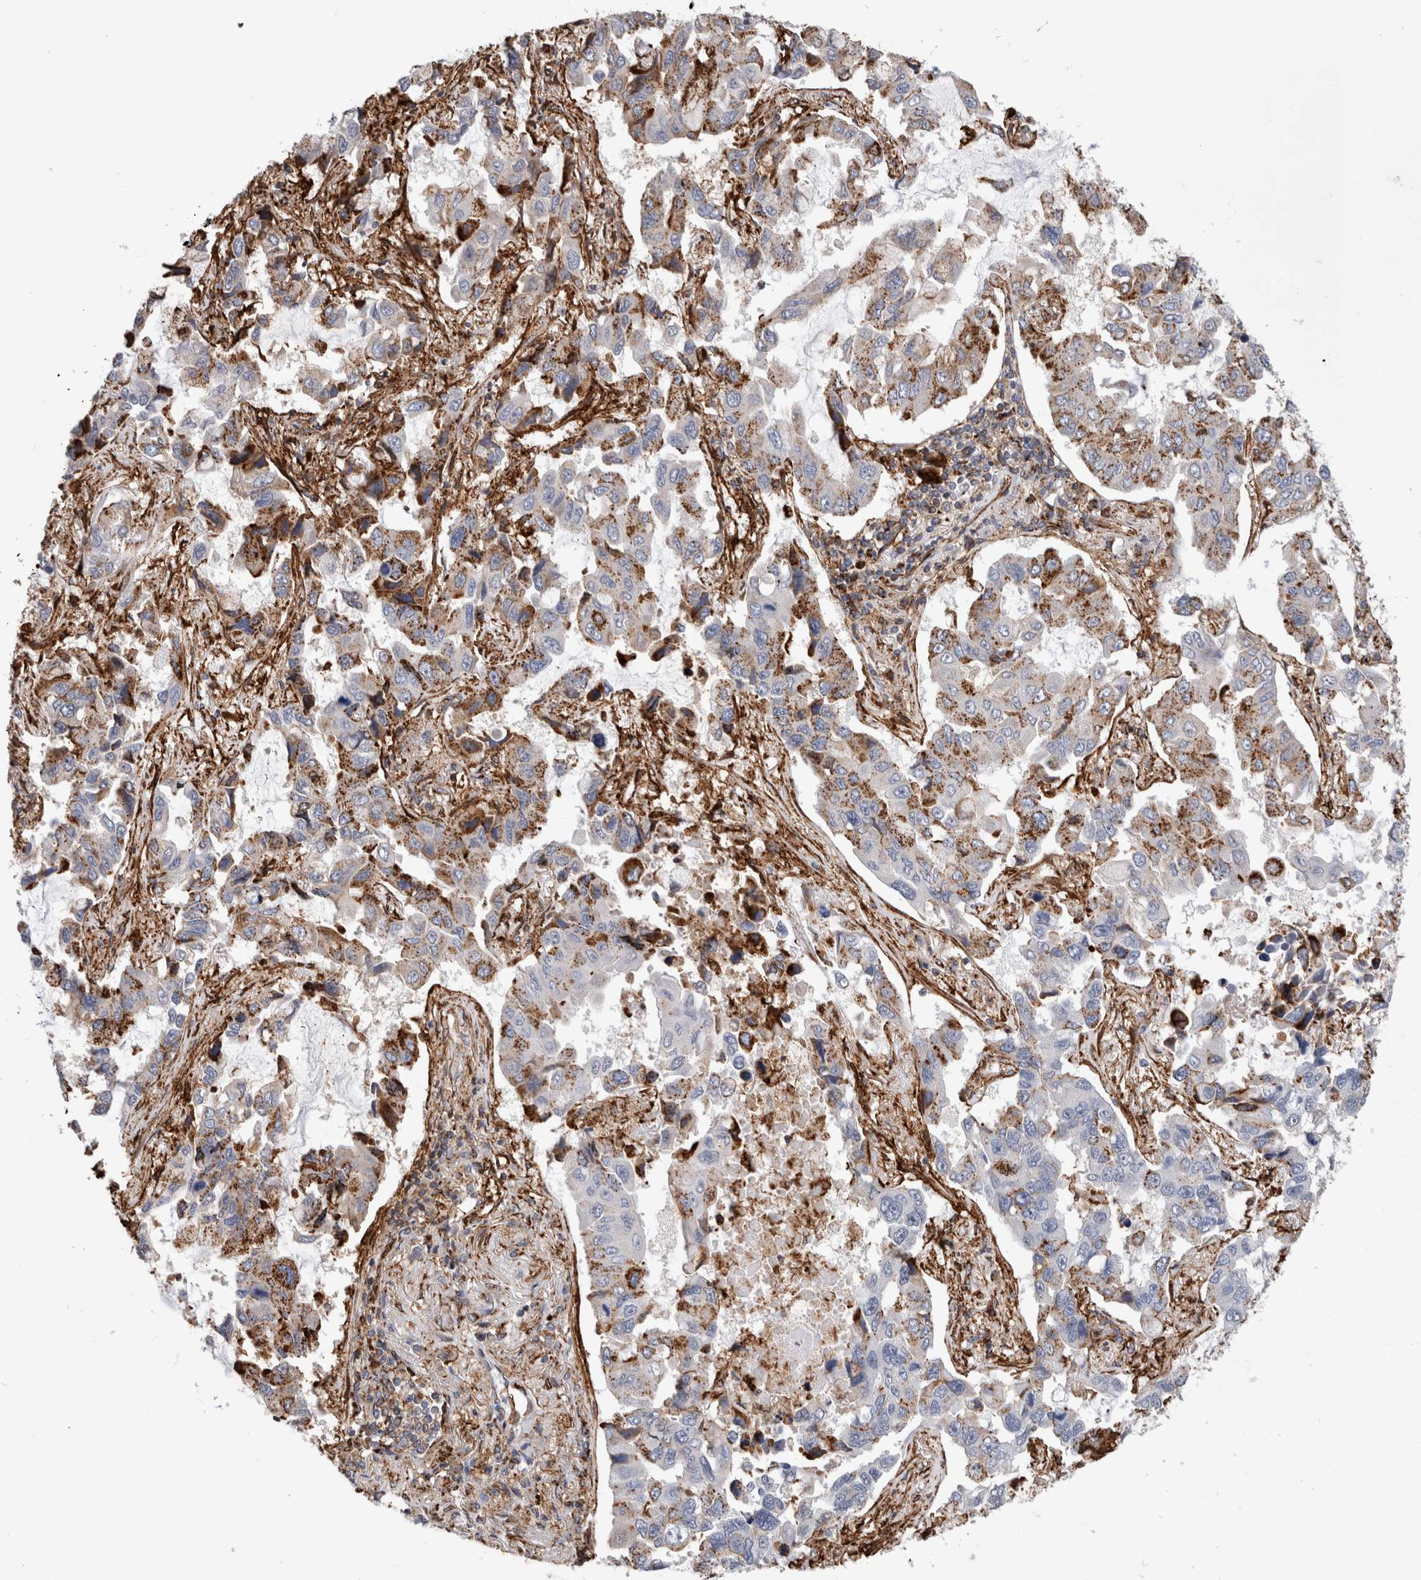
{"staining": {"intensity": "moderate", "quantity": "25%-75%", "location": "cytoplasmic/membranous"}, "tissue": "lung cancer", "cell_type": "Tumor cells", "image_type": "cancer", "snomed": [{"axis": "morphology", "description": "Adenocarcinoma, NOS"}, {"axis": "topography", "description": "Lung"}], "caption": "Brown immunohistochemical staining in lung adenocarcinoma demonstrates moderate cytoplasmic/membranous positivity in approximately 25%-75% of tumor cells.", "gene": "CCDC88B", "patient": {"sex": "male", "age": 64}}